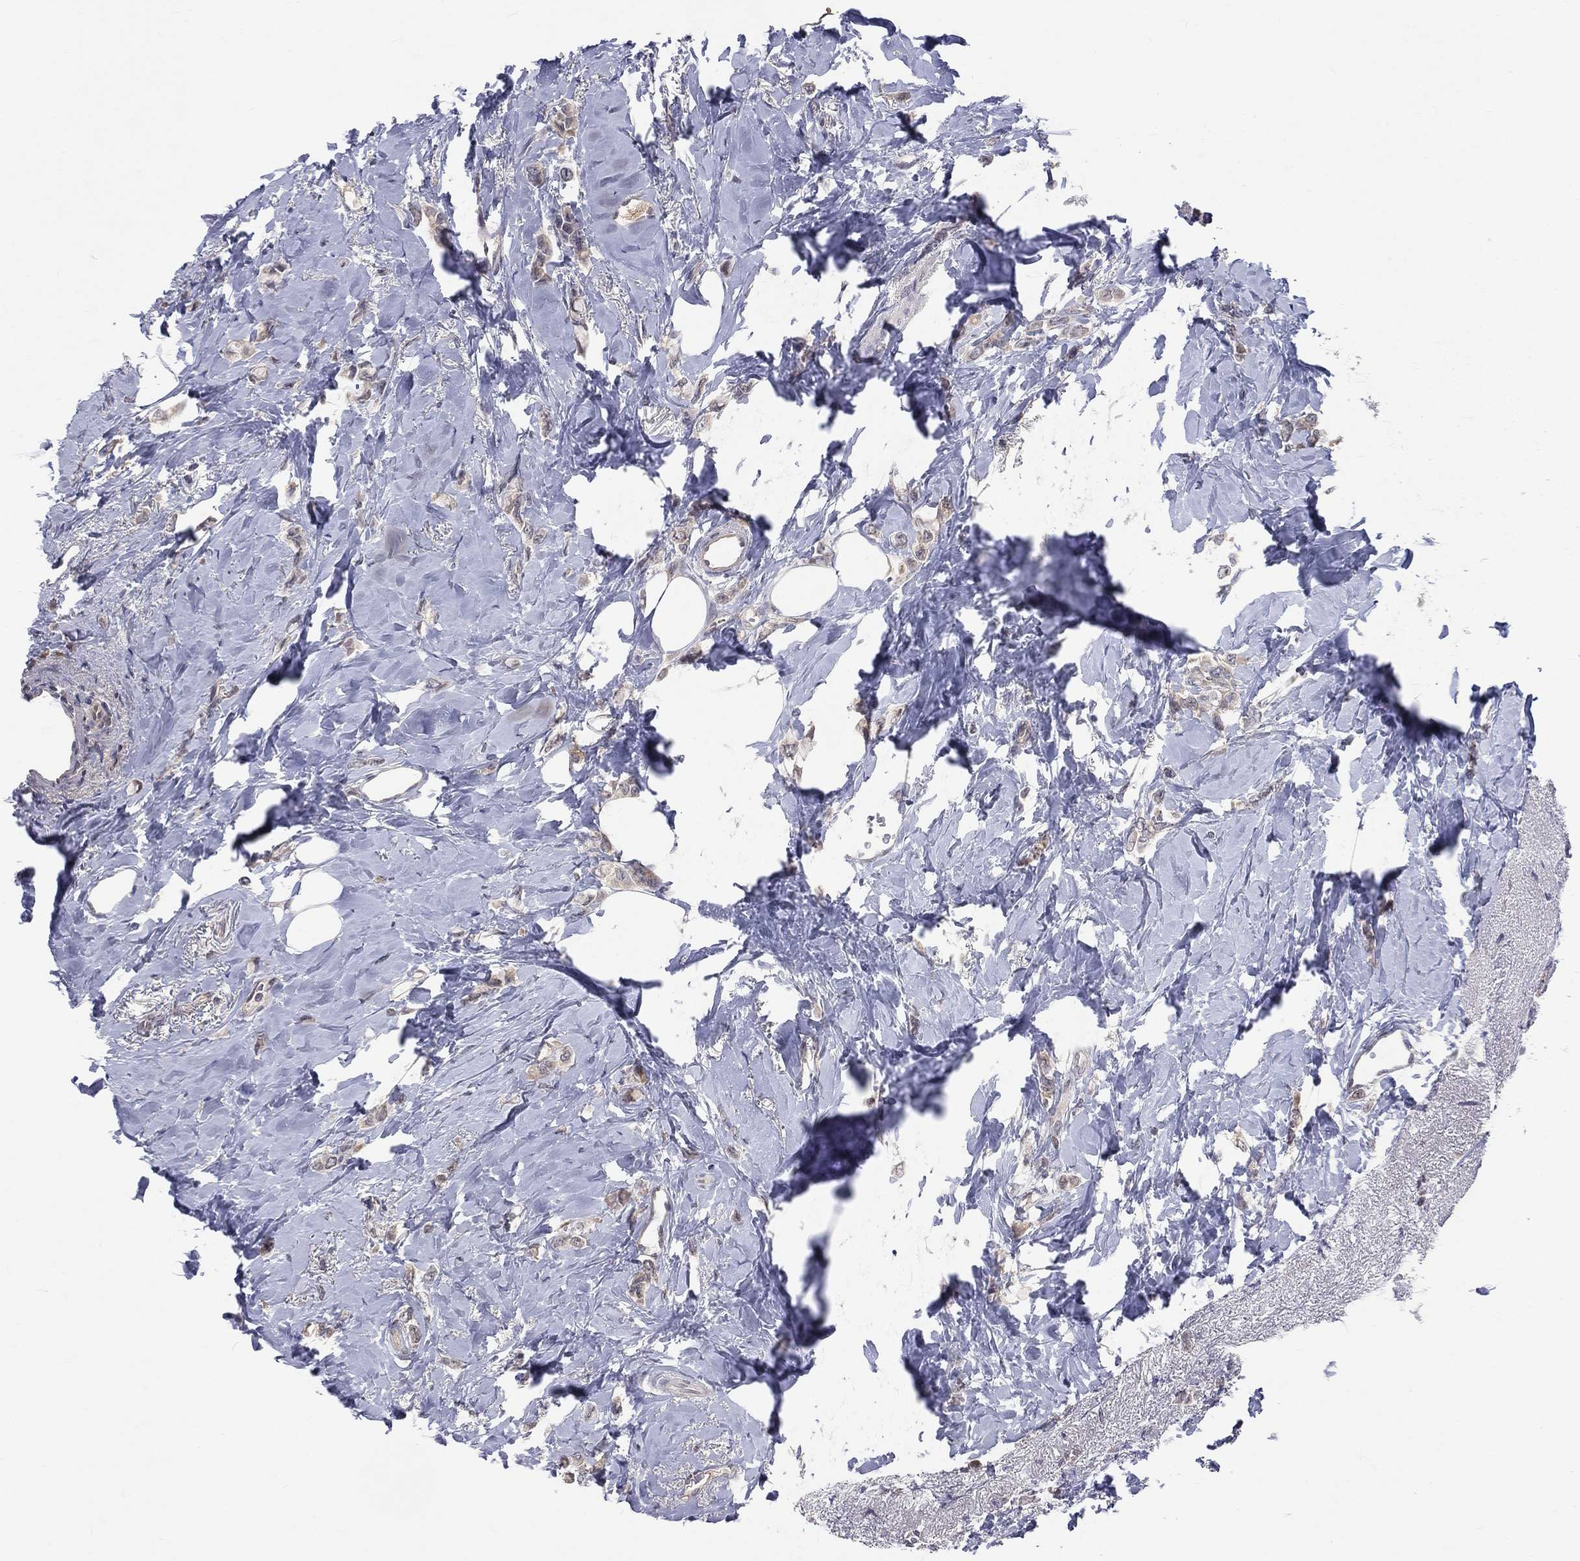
{"staining": {"intensity": "negative", "quantity": "none", "location": "none"}, "tissue": "breast cancer", "cell_type": "Tumor cells", "image_type": "cancer", "snomed": [{"axis": "morphology", "description": "Lobular carcinoma"}, {"axis": "topography", "description": "Breast"}], "caption": "Photomicrograph shows no significant protein staining in tumor cells of breast lobular carcinoma.", "gene": "DLG4", "patient": {"sex": "female", "age": 66}}